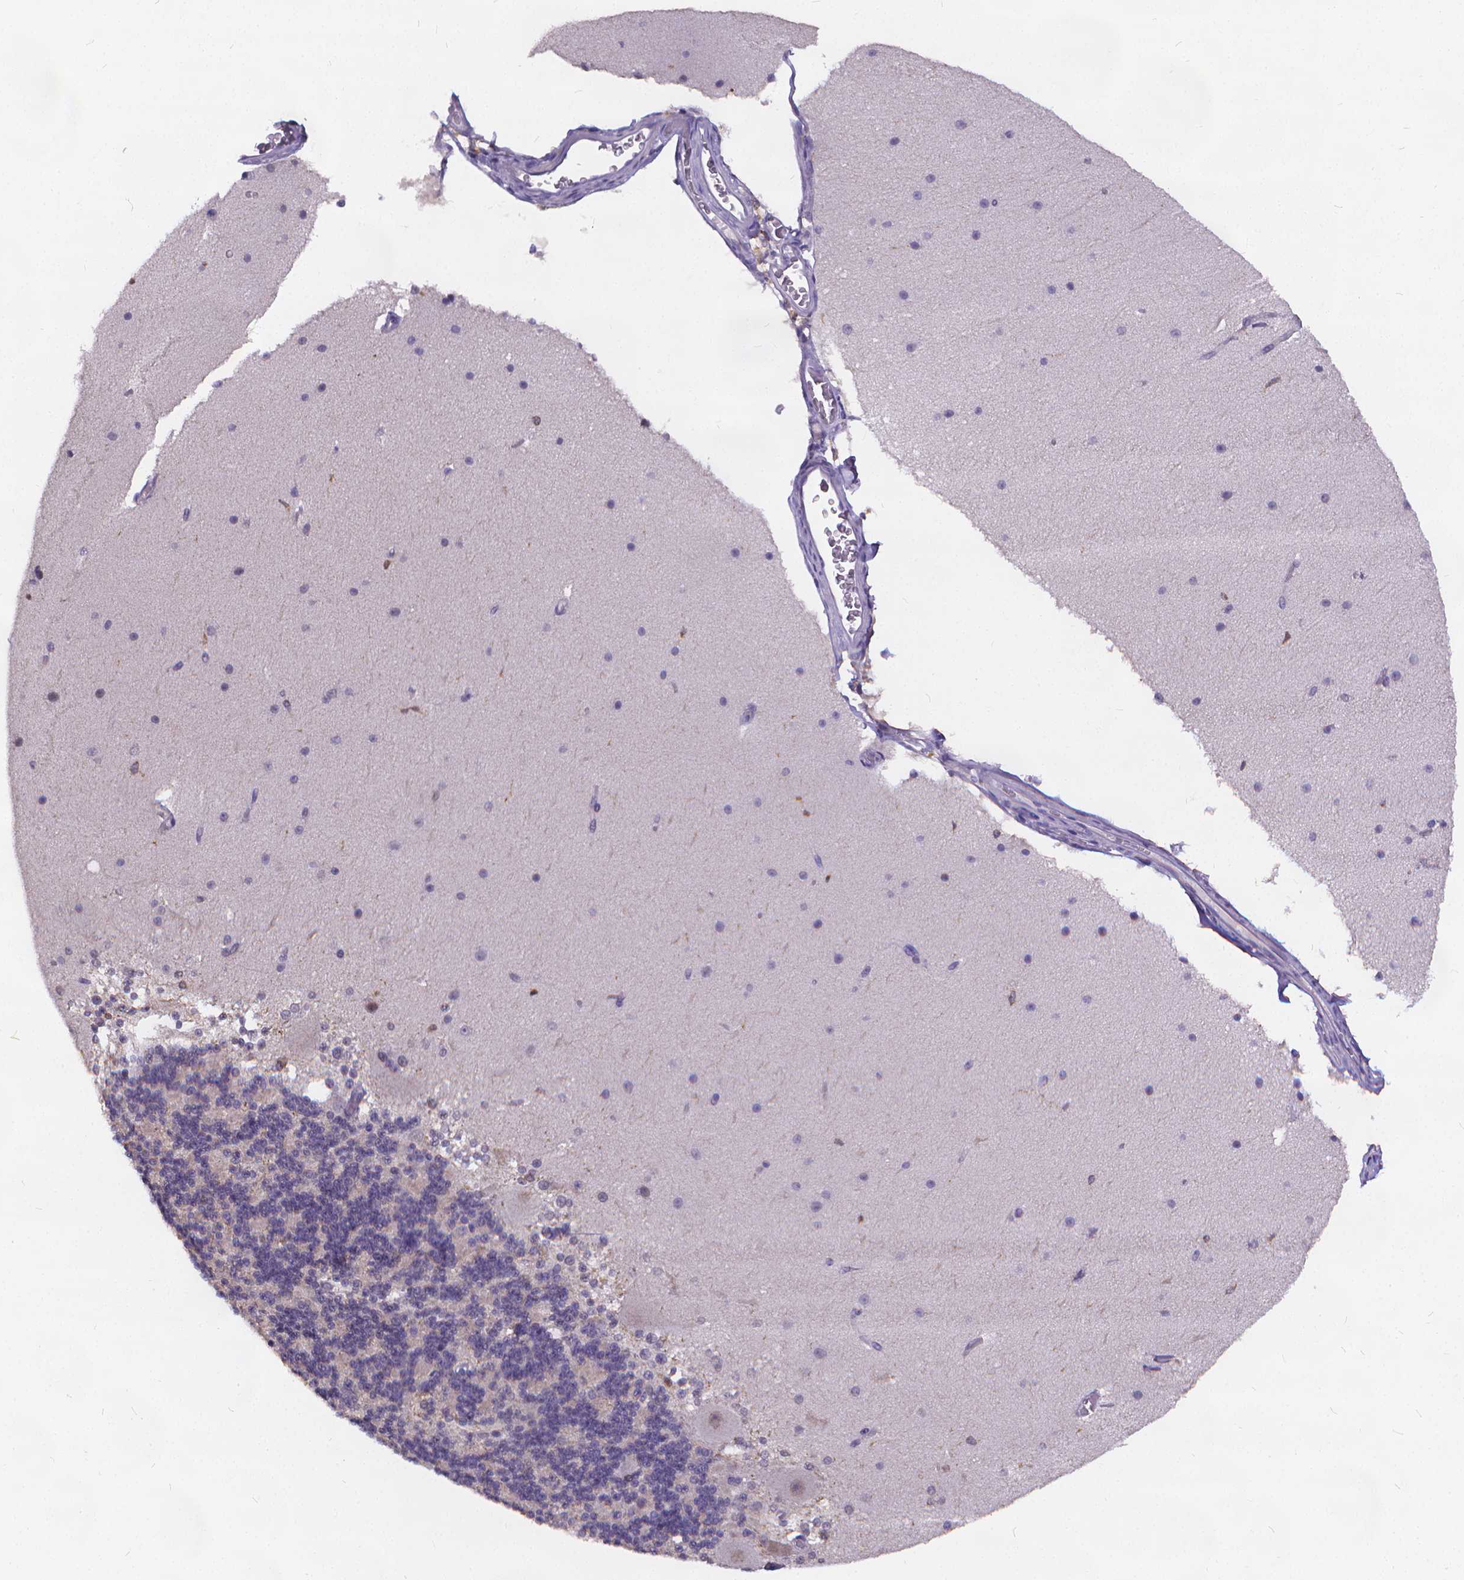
{"staining": {"intensity": "negative", "quantity": "none", "location": "none"}, "tissue": "cerebellum", "cell_type": "Cells in granular layer", "image_type": "normal", "snomed": [{"axis": "morphology", "description": "Normal tissue, NOS"}, {"axis": "topography", "description": "Cerebellum"}], "caption": "An IHC image of unremarkable cerebellum is shown. There is no staining in cells in granular layer of cerebellum.", "gene": "GLRB", "patient": {"sex": "female", "age": 19}}